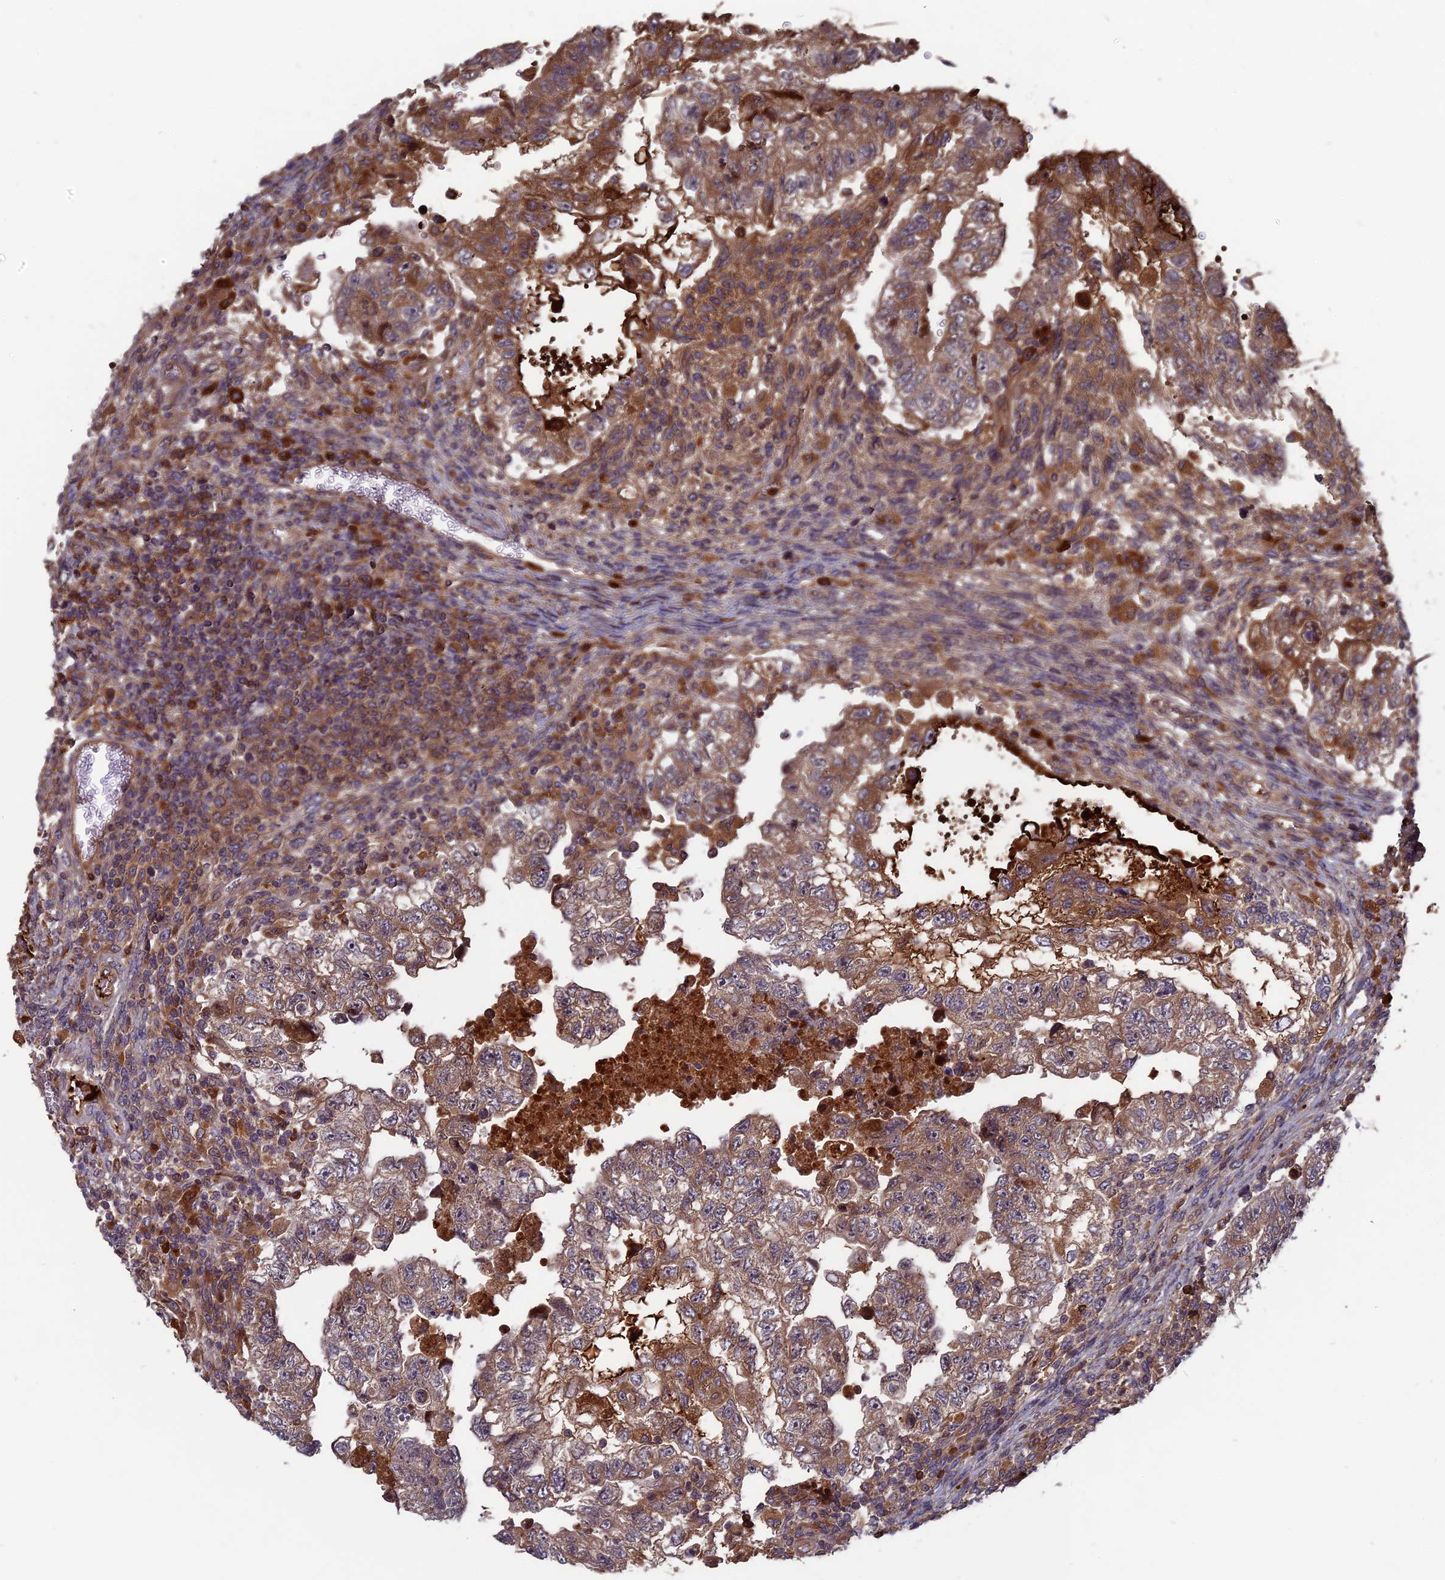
{"staining": {"intensity": "moderate", "quantity": "25%-75%", "location": "cytoplasmic/membranous"}, "tissue": "testis cancer", "cell_type": "Tumor cells", "image_type": "cancer", "snomed": [{"axis": "morphology", "description": "Carcinoma, Embryonal, NOS"}, {"axis": "topography", "description": "Testis"}], "caption": "Brown immunohistochemical staining in embryonal carcinoma (testis) shows moderate cytoplasmic/membranous expression in approximately 25%-75% of tumor cells.", "gene": "TMUB2", "patient": {"sex": "male", "age": 36}}